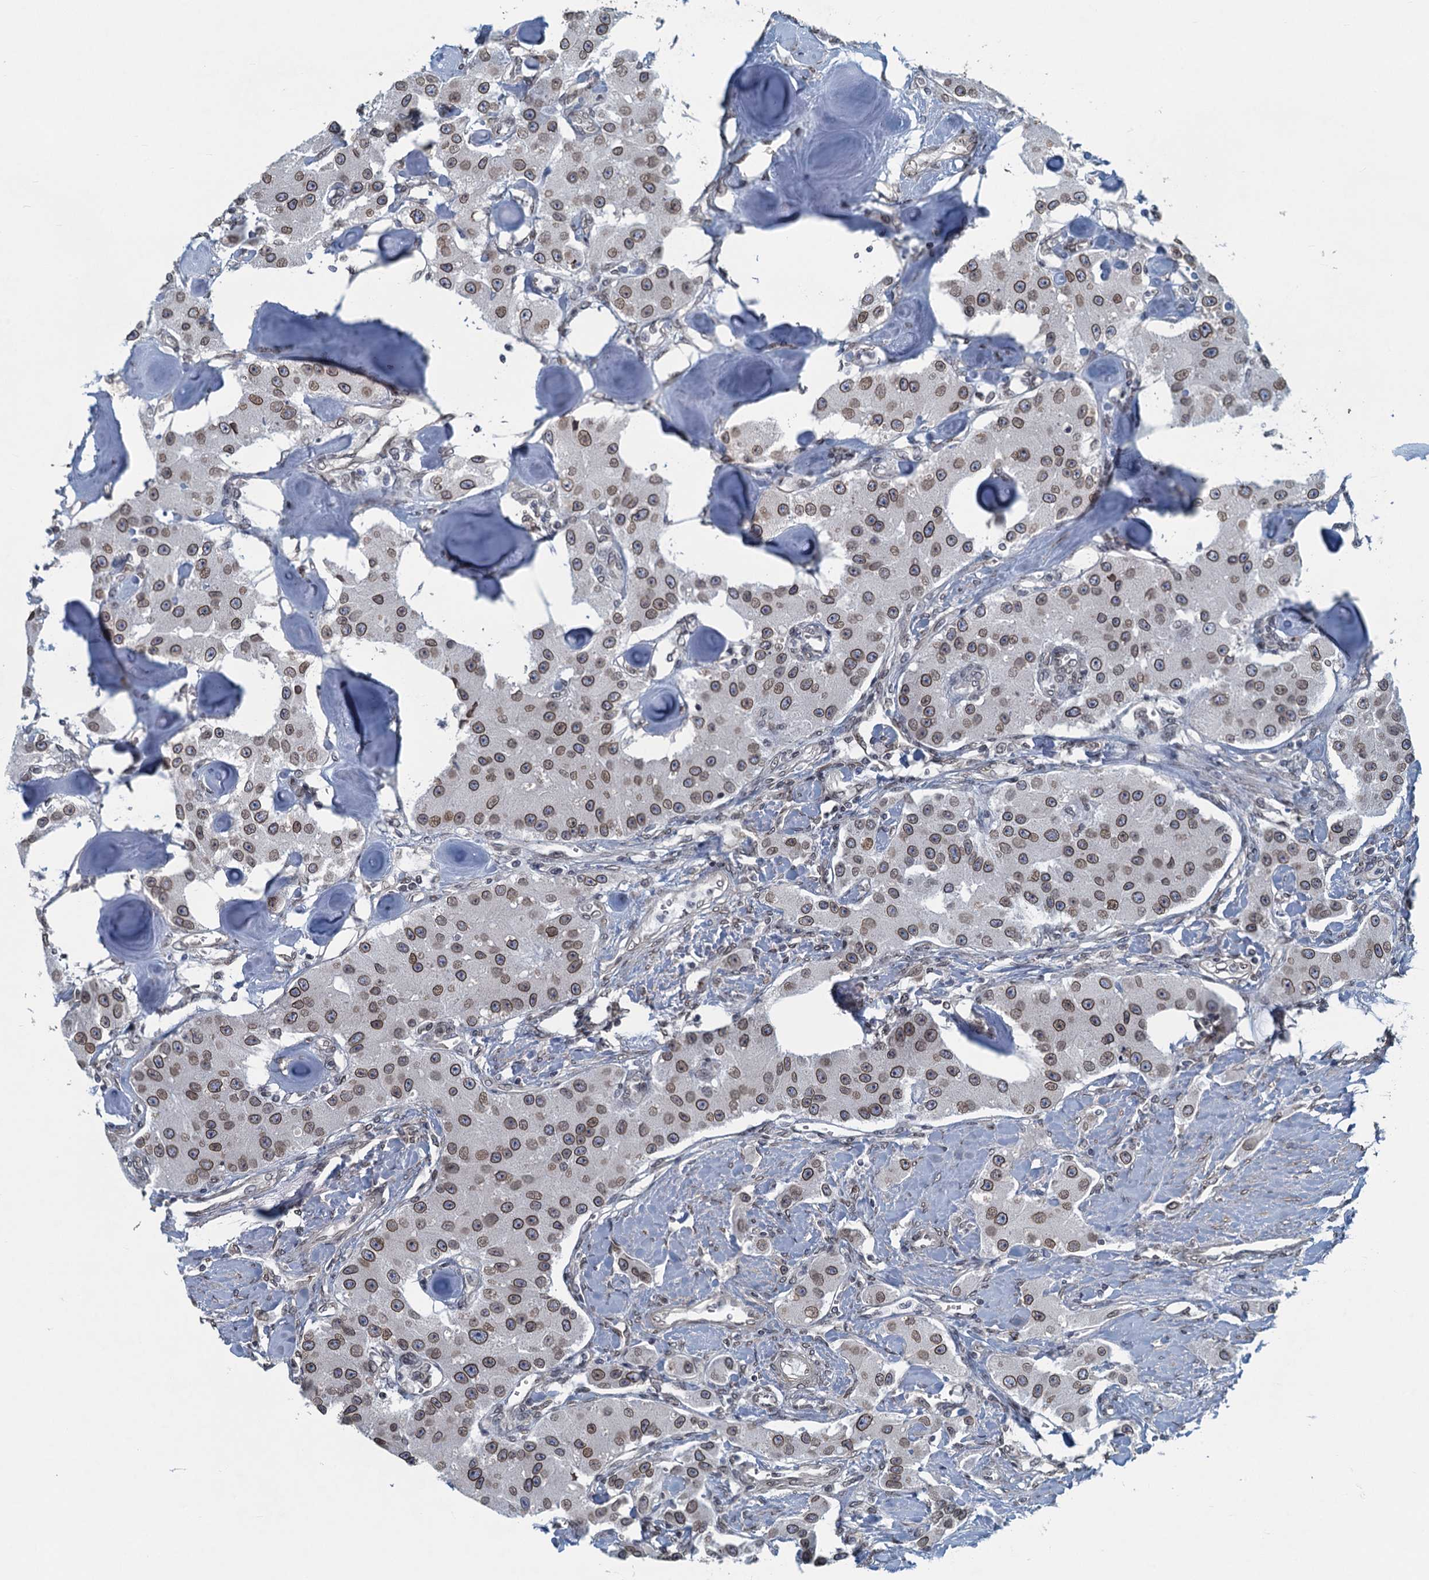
{"staining": {"intensity": "moderate", "quantity": ">75%", "location": "cytoplasmic/membranous,nuclear"}, "tissue": "carcinoid", "cell_type": "Tumor cells", "image_type": "cancer", "snomed": [{"axis": "morphology", "description": "Carcinoid, malignant, NOS"}, {"axis": "topography", "description": "Pancreas"}], "caption": "This photomicrograph displays immunohistochemistry (IHC) staining of human malignant carcinoid, with medium moderate cytoplasmic/membranous and nuclear positivity in about >75% of tumor cells.", "gene": "CCDC34", "patient": {"sex": "male", "age": 41}}